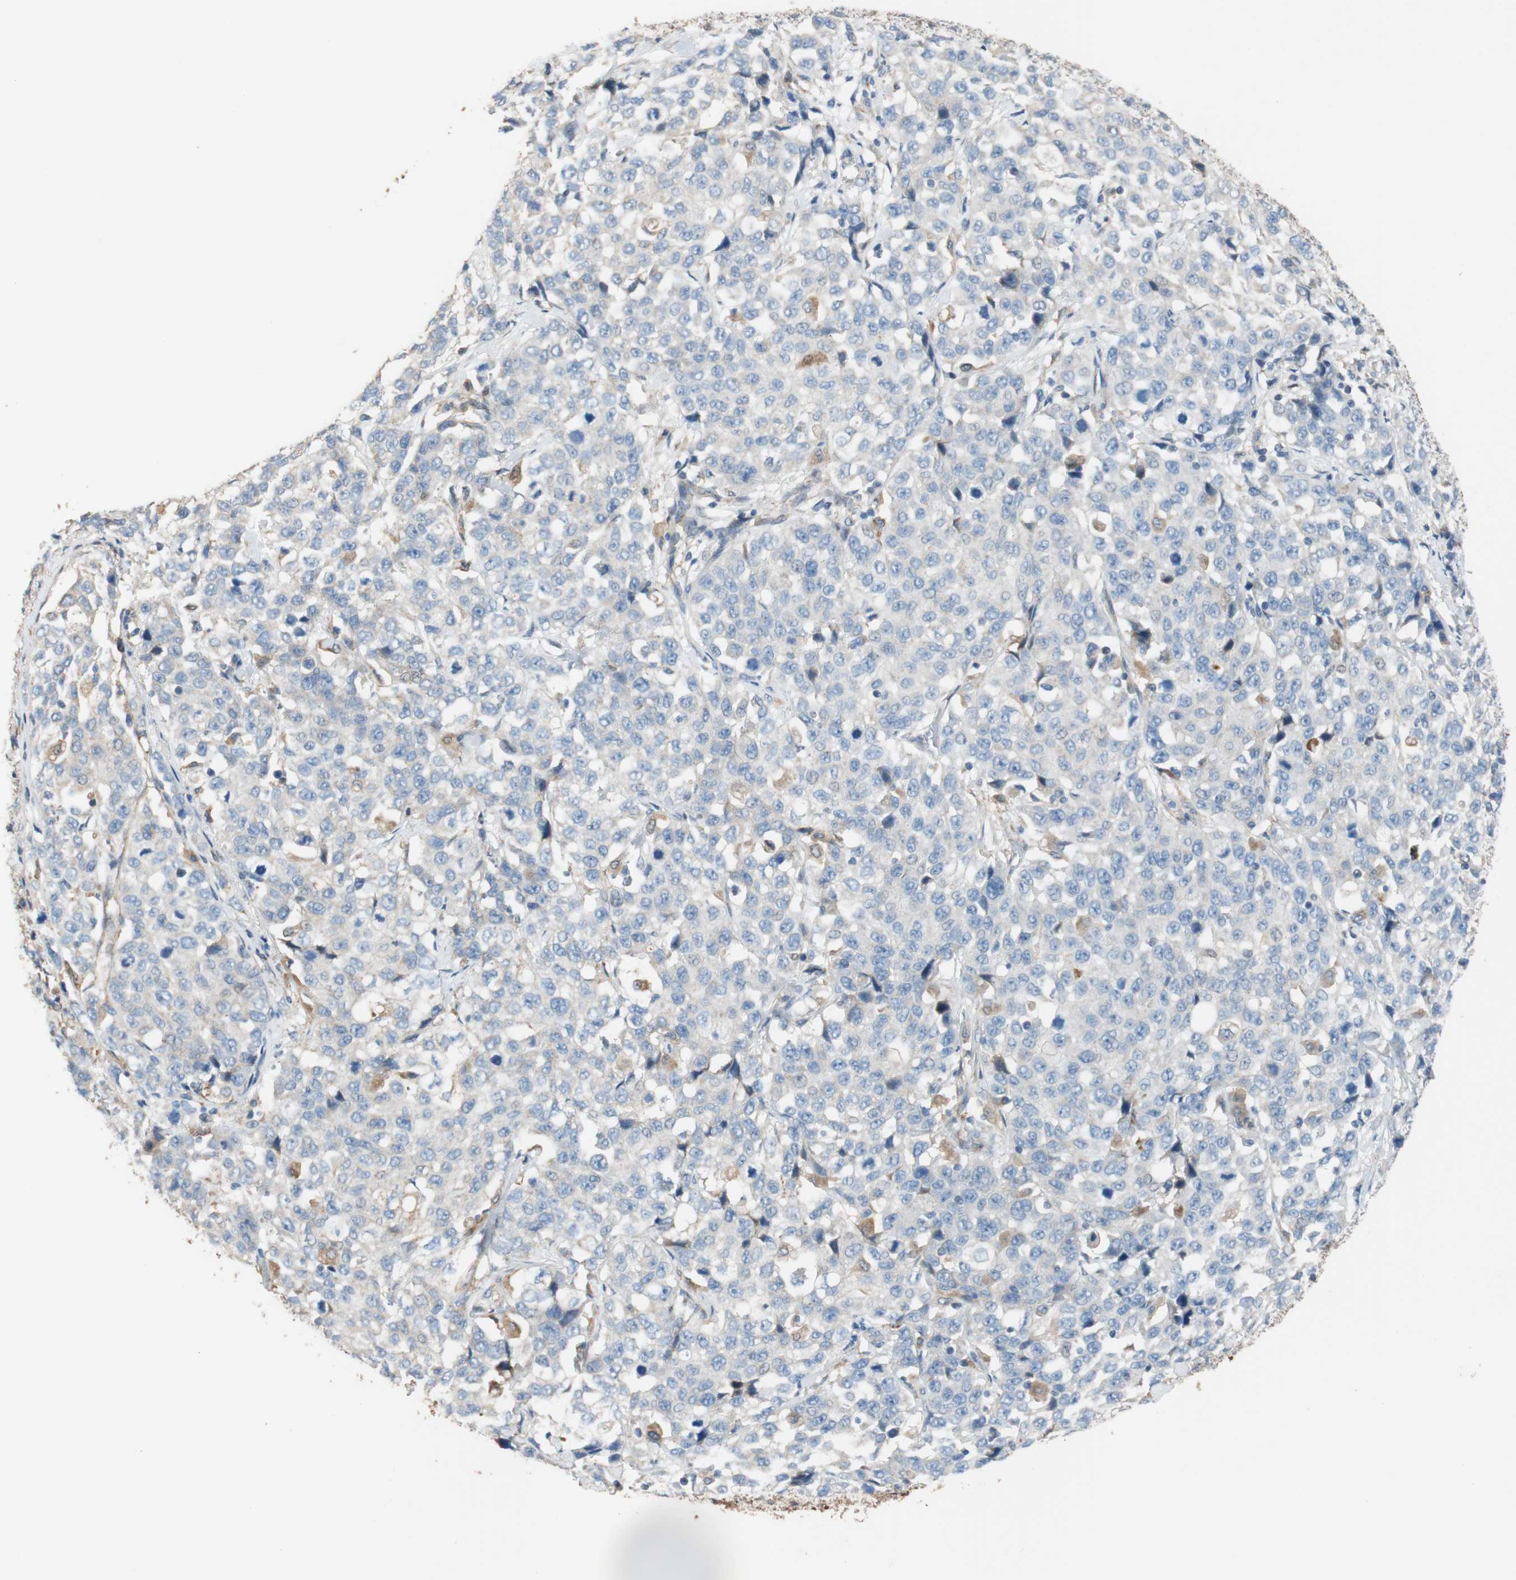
{"staining": {"intensity": "negative", "quantity": "none", "location": "none"}, "tissue": "stomach cancer", "cell_type": "Tumor cells", "image_type": "cancer", "snomed": [{"axis": "morphology", "description": "Normal tissue, NOS"}, {"axis": "morphology", "description": "Adenocarcinoma, NOS"}, {"axis": "topography", "description": "Stomach"}], "caption": "High magnification brightfield microscopy of adenocarcinoma (stomach) stained with DAB (3,3'-diaminobenzidine) (brown) and counterstained with hematoxylin (blue): tumor cells show no significant staining. (Immunohistochemistry (ihc), brightfield microscopy, high magnification).", "gene": "ALDH1A2", "patient": {"sex": "male", "age": 48}}